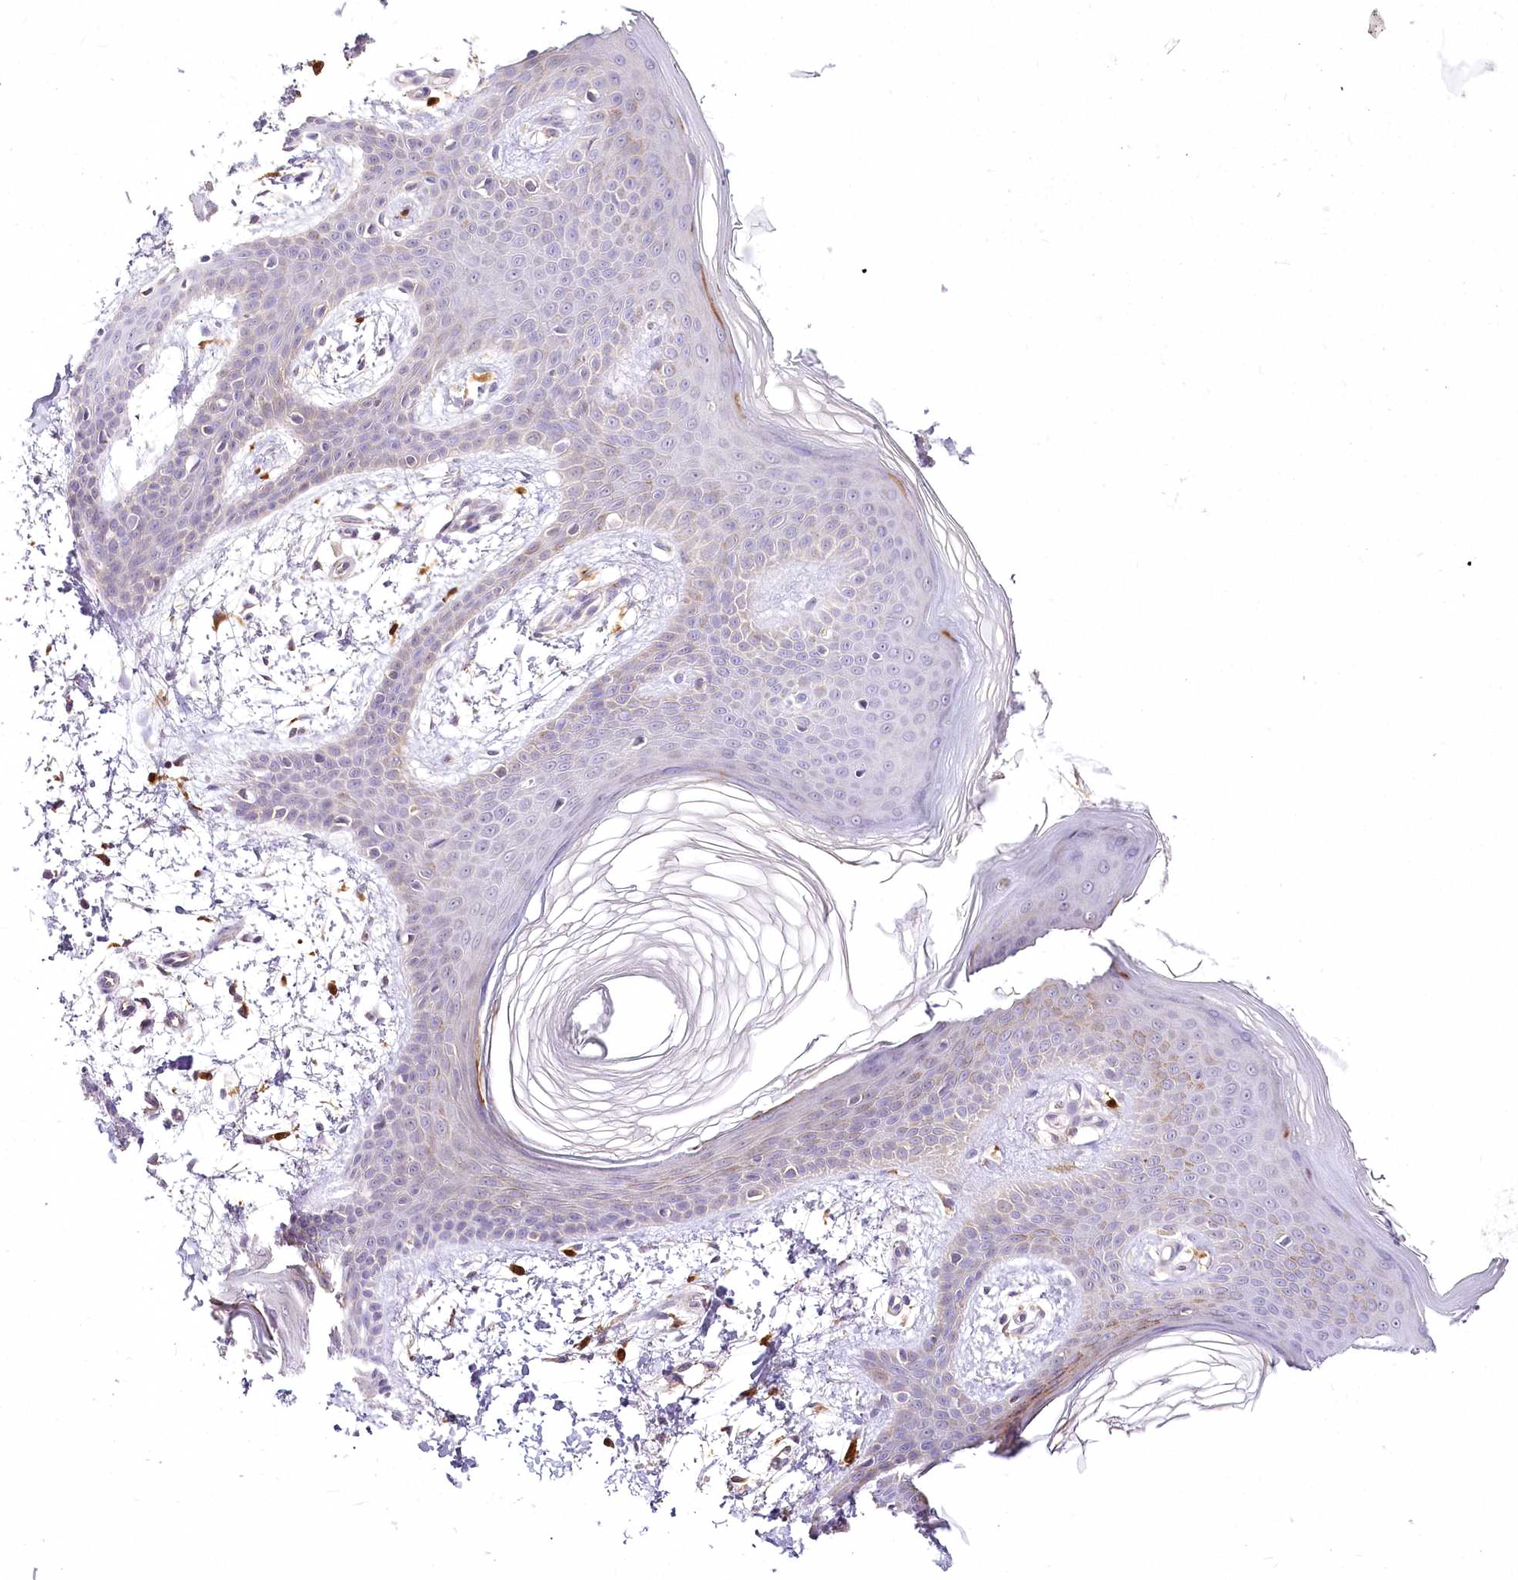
{"staining": {"intensity": "weak", "quantity": ">75%", "location": "cytoplasmic/membranous"}, "tissue": "skin", "cell_type": "Fibroblasts", "image_type": "normal", "snomed": [{"axis": "morphology", "description": "Normal tissue, NOS"}, {"axis": "topography", "description": "Skin"}], "caption": "Weak cytoplasmic/membranous positivity for a protein is identified in about >75% of fibroblasts of unremarkable skin using immunohistochemistry.", "gene": "VWA5A", "patient": {"sex": "male", "age": 36}}